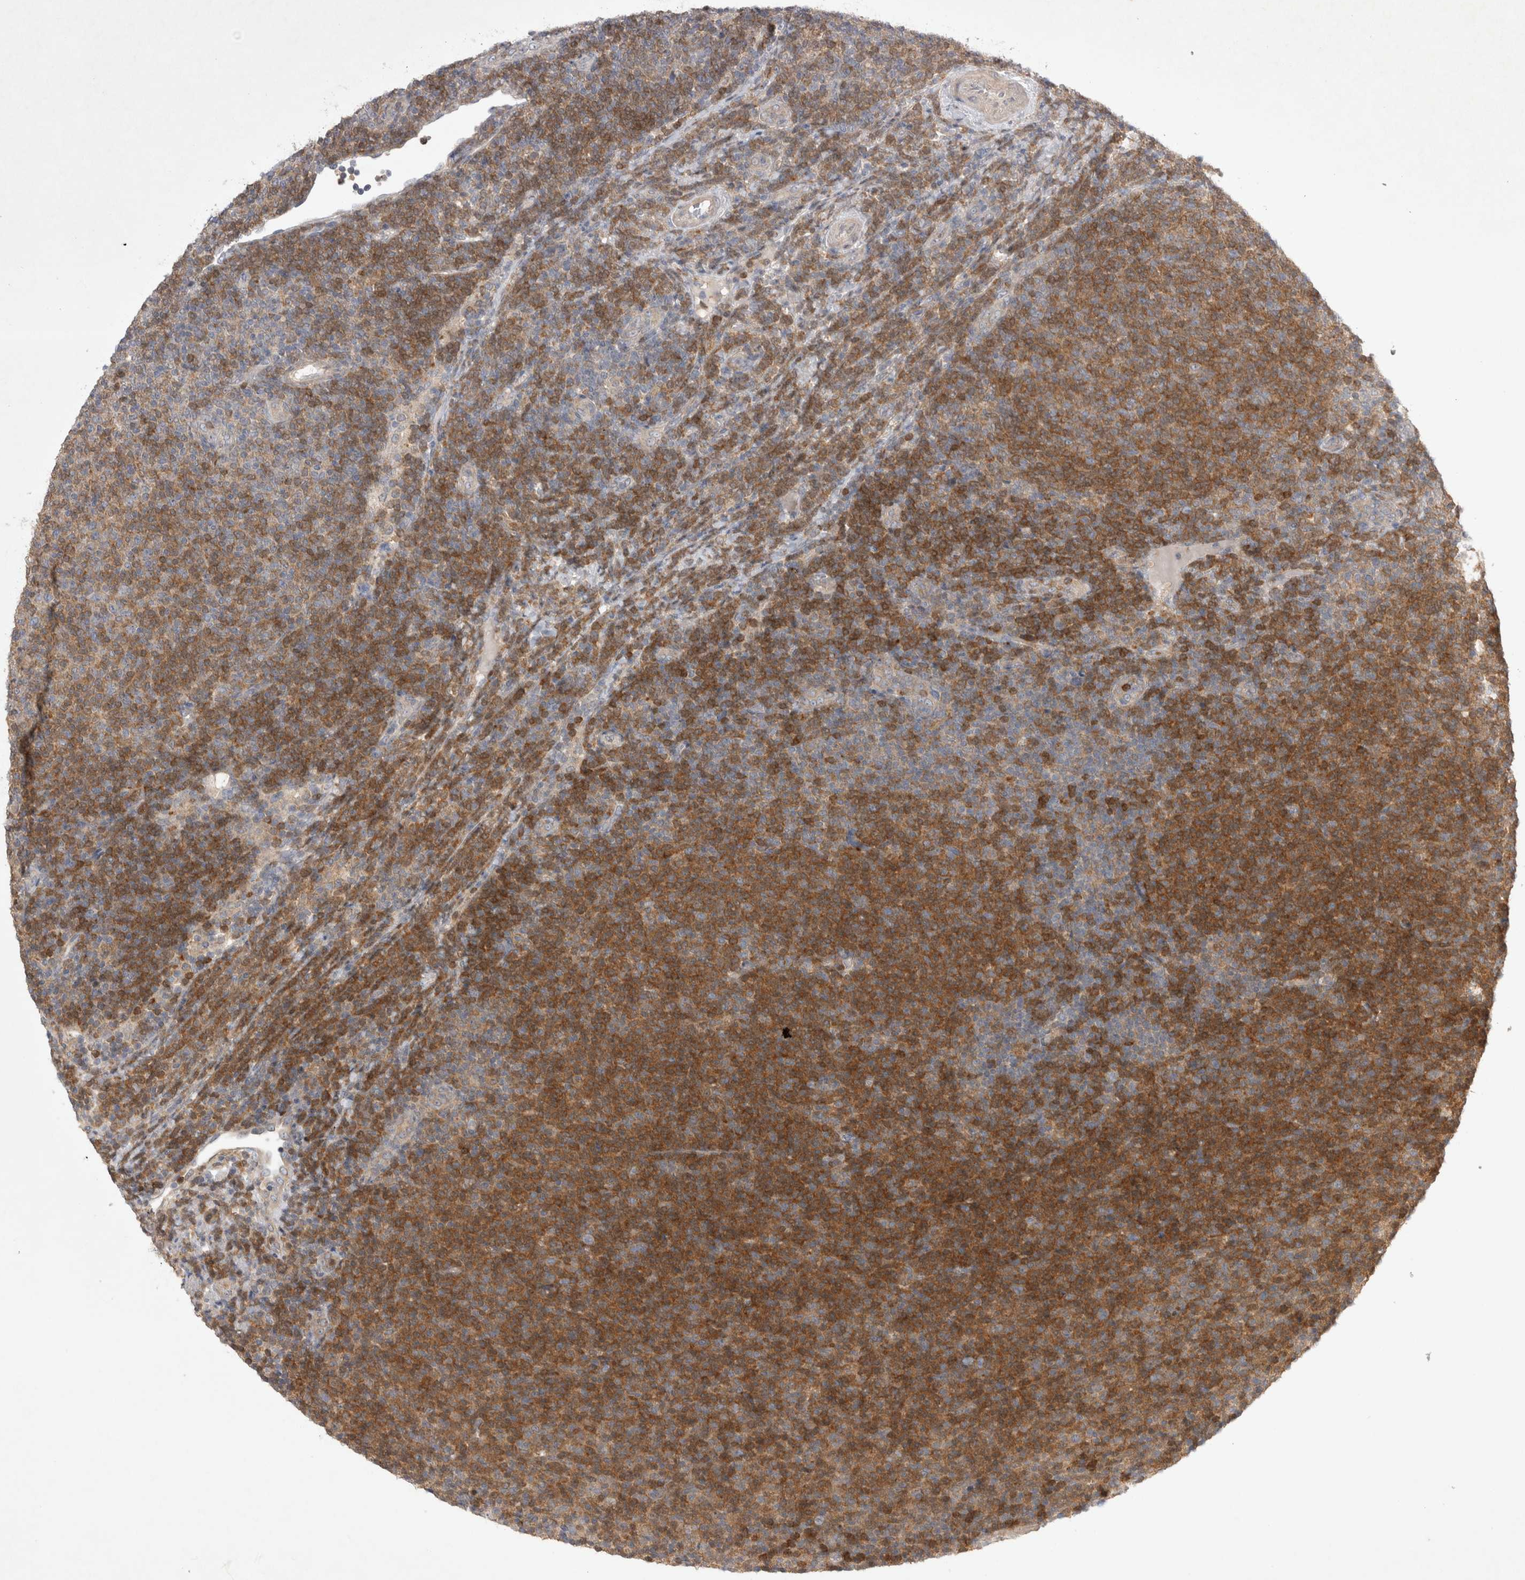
{"staining": {"intensity": "moderate", "quantity": "25%-75%", "location": "cytoplasmic/membranous,nuclear"}, "tissue": "lymphoma", "cell_type": "Tumor cells", "image_type": "cancer", "snomed": [{"axis": "morphology", "description": "Malignant lymphoma, non-Hodgkin's type, Low grade"}, {"axis": "topography", "description": "Lymph node"}], "caption": "Malignant lymphoma, non-Hodgkin's type (low-grade) stained for a protein (brown) displays moderate cytoplasmic/membranous and nuclear positive positivity in approximately 25%-75% of tumor cells.", "gene": "SRD5A3", "patient": {"sex": "male", "age": 66}}